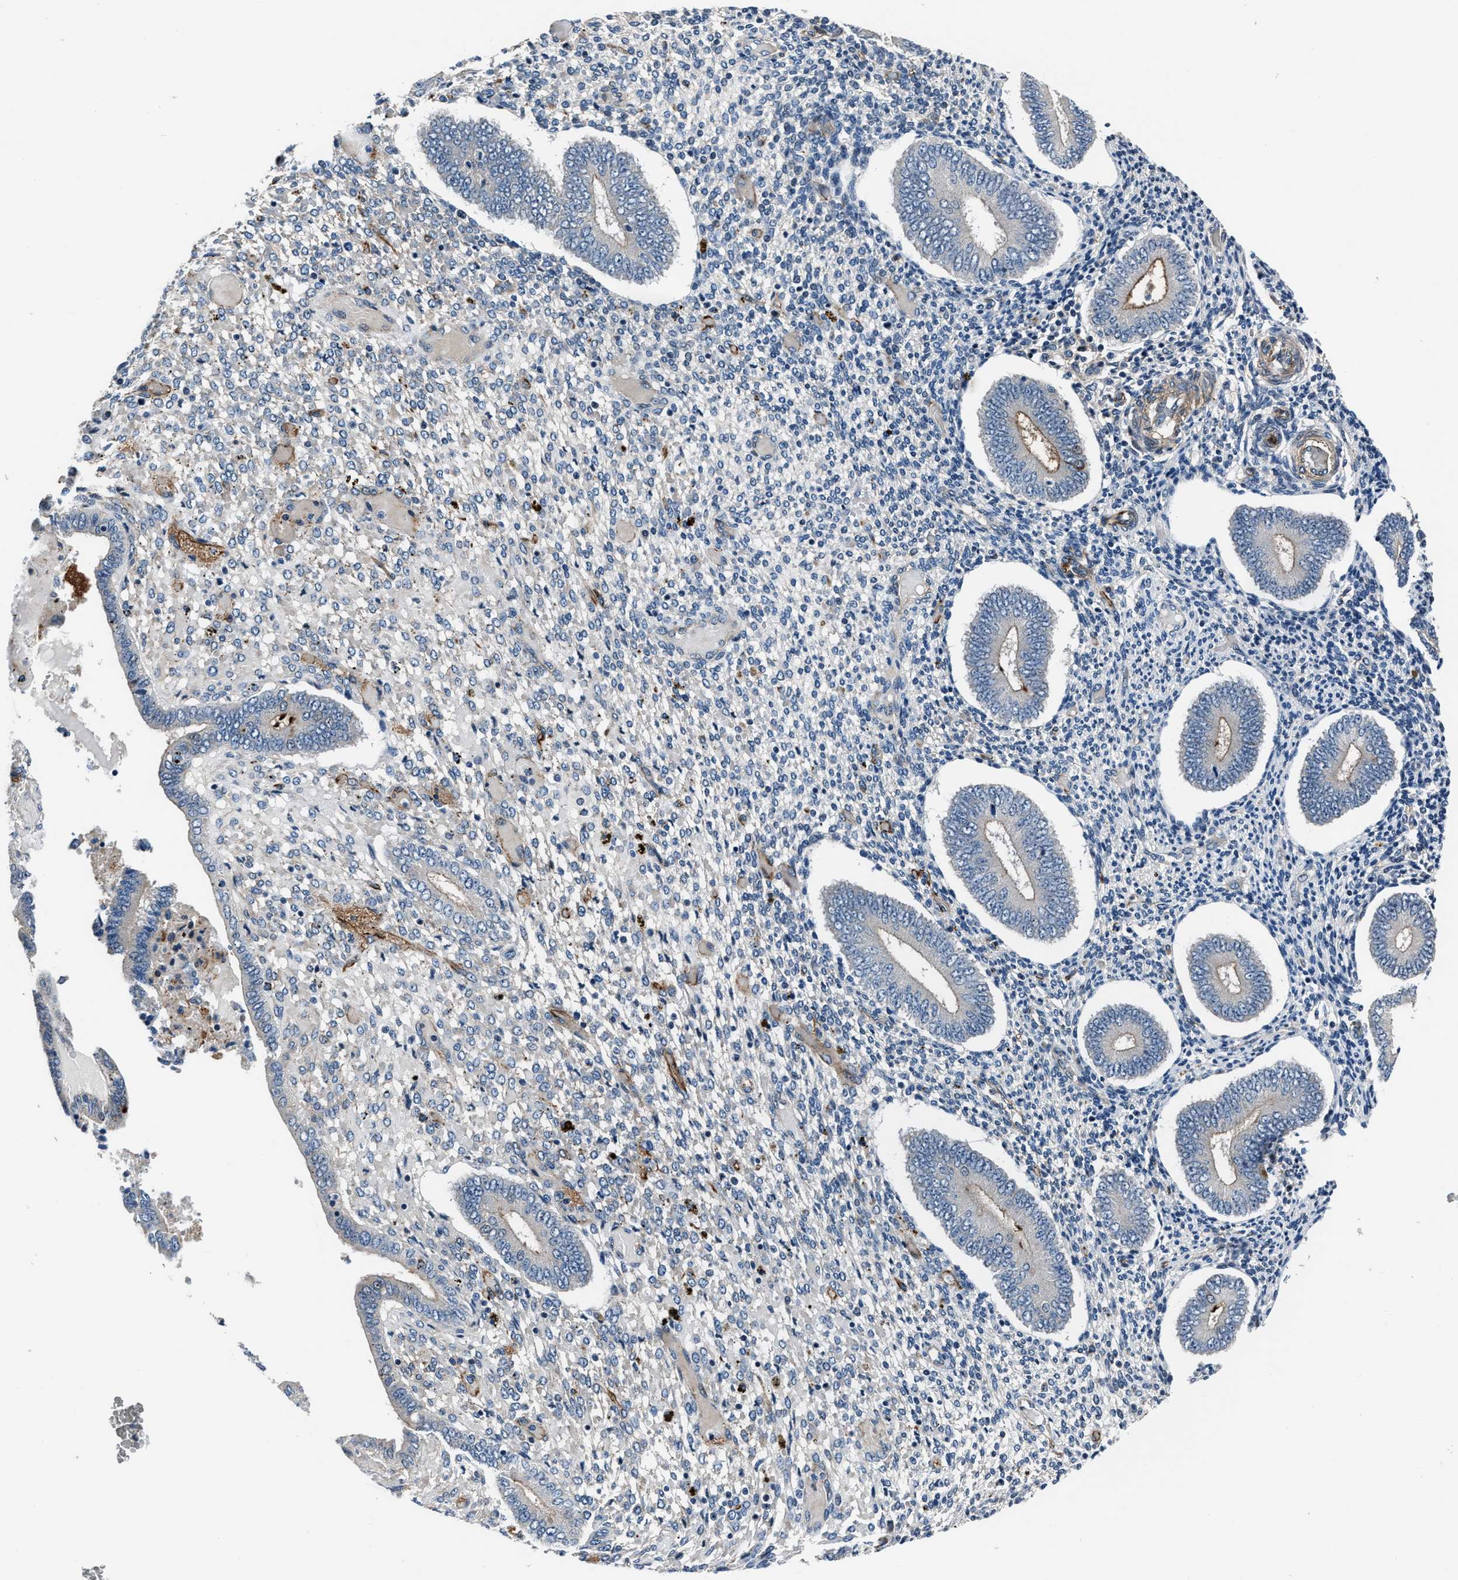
{"staining": {"intensity": "negative", "quantity": "none", "location": "none"}, "tissue": "endometrium", "cell_type": "Cells in endometrial stroma", "image_type": "normal", "snomed": [{"axis": "morphology", "description": "Normal tissue, NOS"}, {"axis": "topography", "description": "Endometrium"}], "caption": "Human endometrium stained for a protein using IHC reveals no positivity in cells in endometrial stroma.", "gene": "MPDZ", "patient": {"sex": "female", "age": 42}}